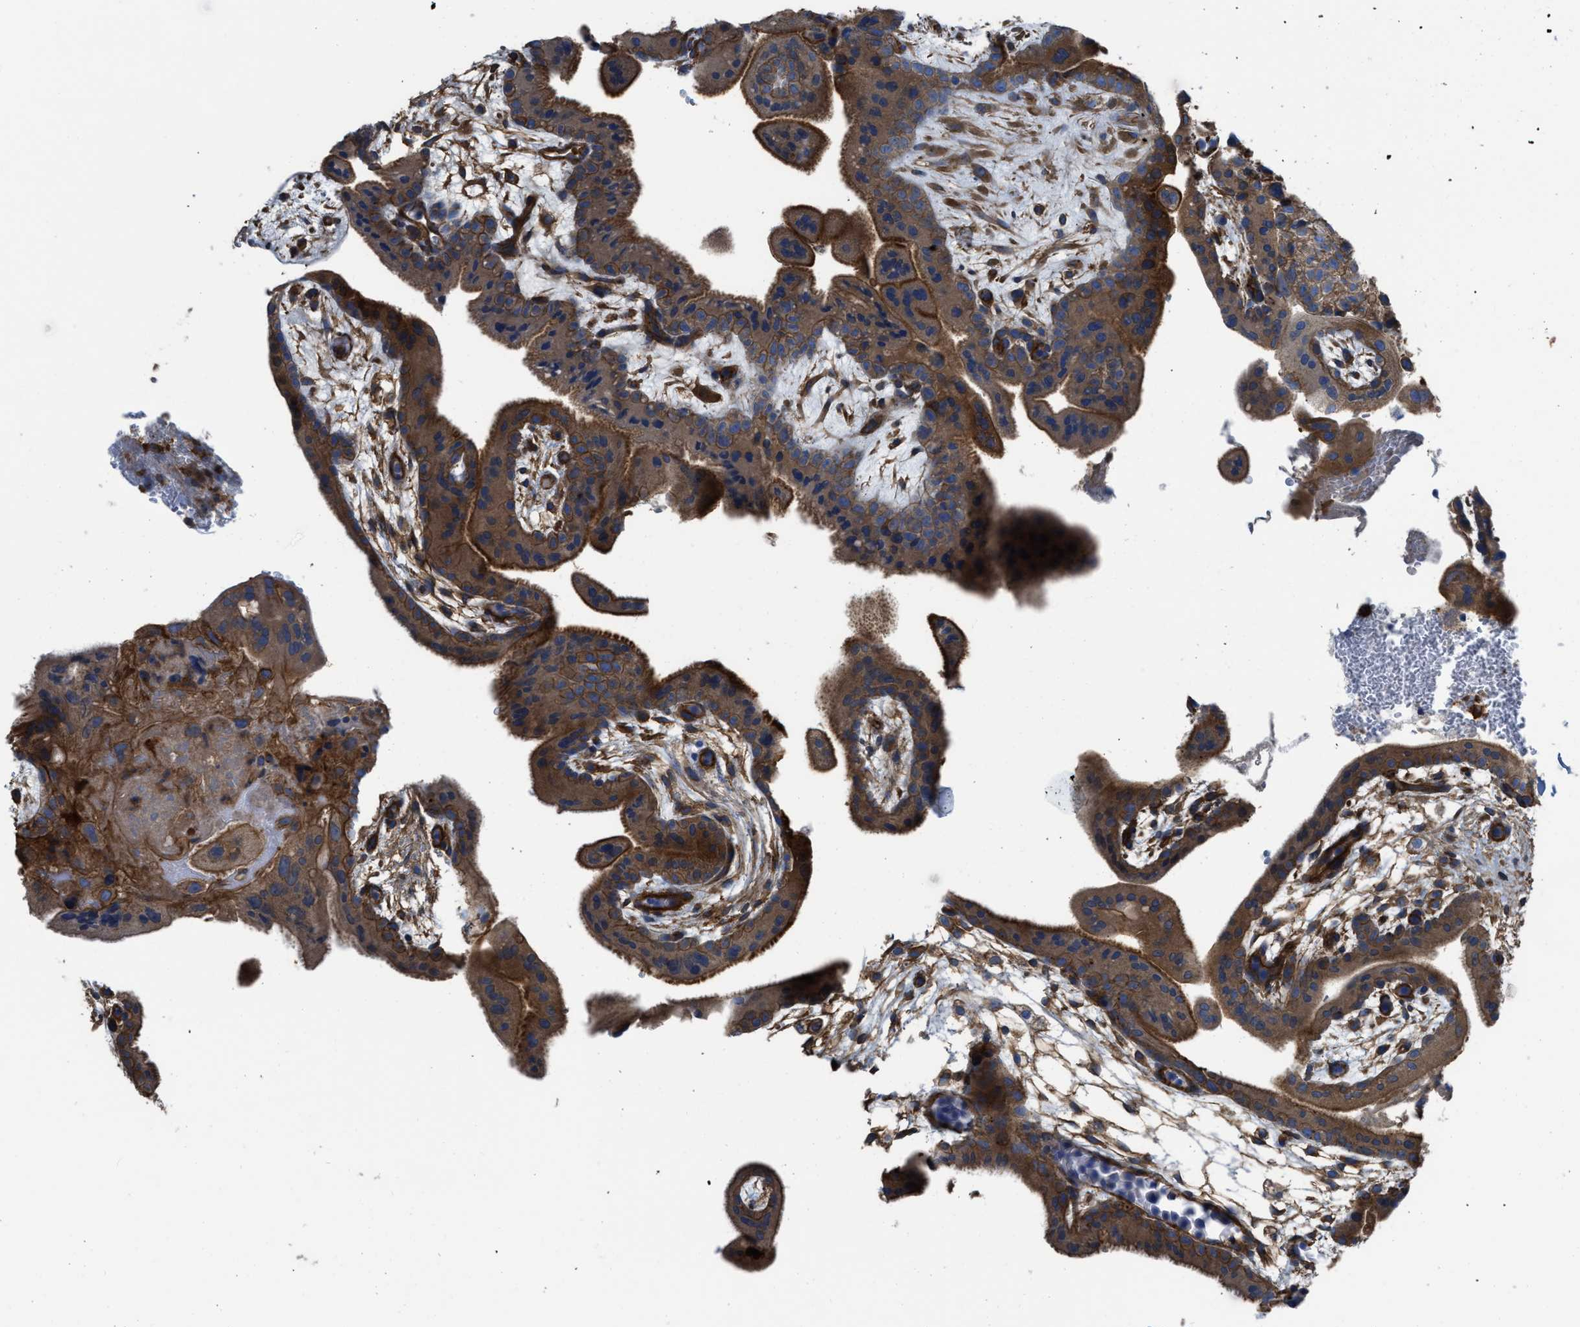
{"staining": {"intensity": "strong", "quantity": ">75%", "location": "cytoplasmic/membranous"}, "tissue": "placenta", "cell_type": "Decidual cells", "image_type": "normal", "snomed": [{"axis": "morphology", "description": "Normal tissue, NOS"}, {"axis": "topography", "description": "Placenta"}], "caption": "High-magnification brightfield microscopy of normal placenta stained with DAB (brown) and counterstained with hematoxylin (blue). decidual cells exhibit strong cytoplasmic/membranous expression is present in about>75% of cells.", "gene": "TRIOBP", "patient": {"sex": "female", "age": 35}}